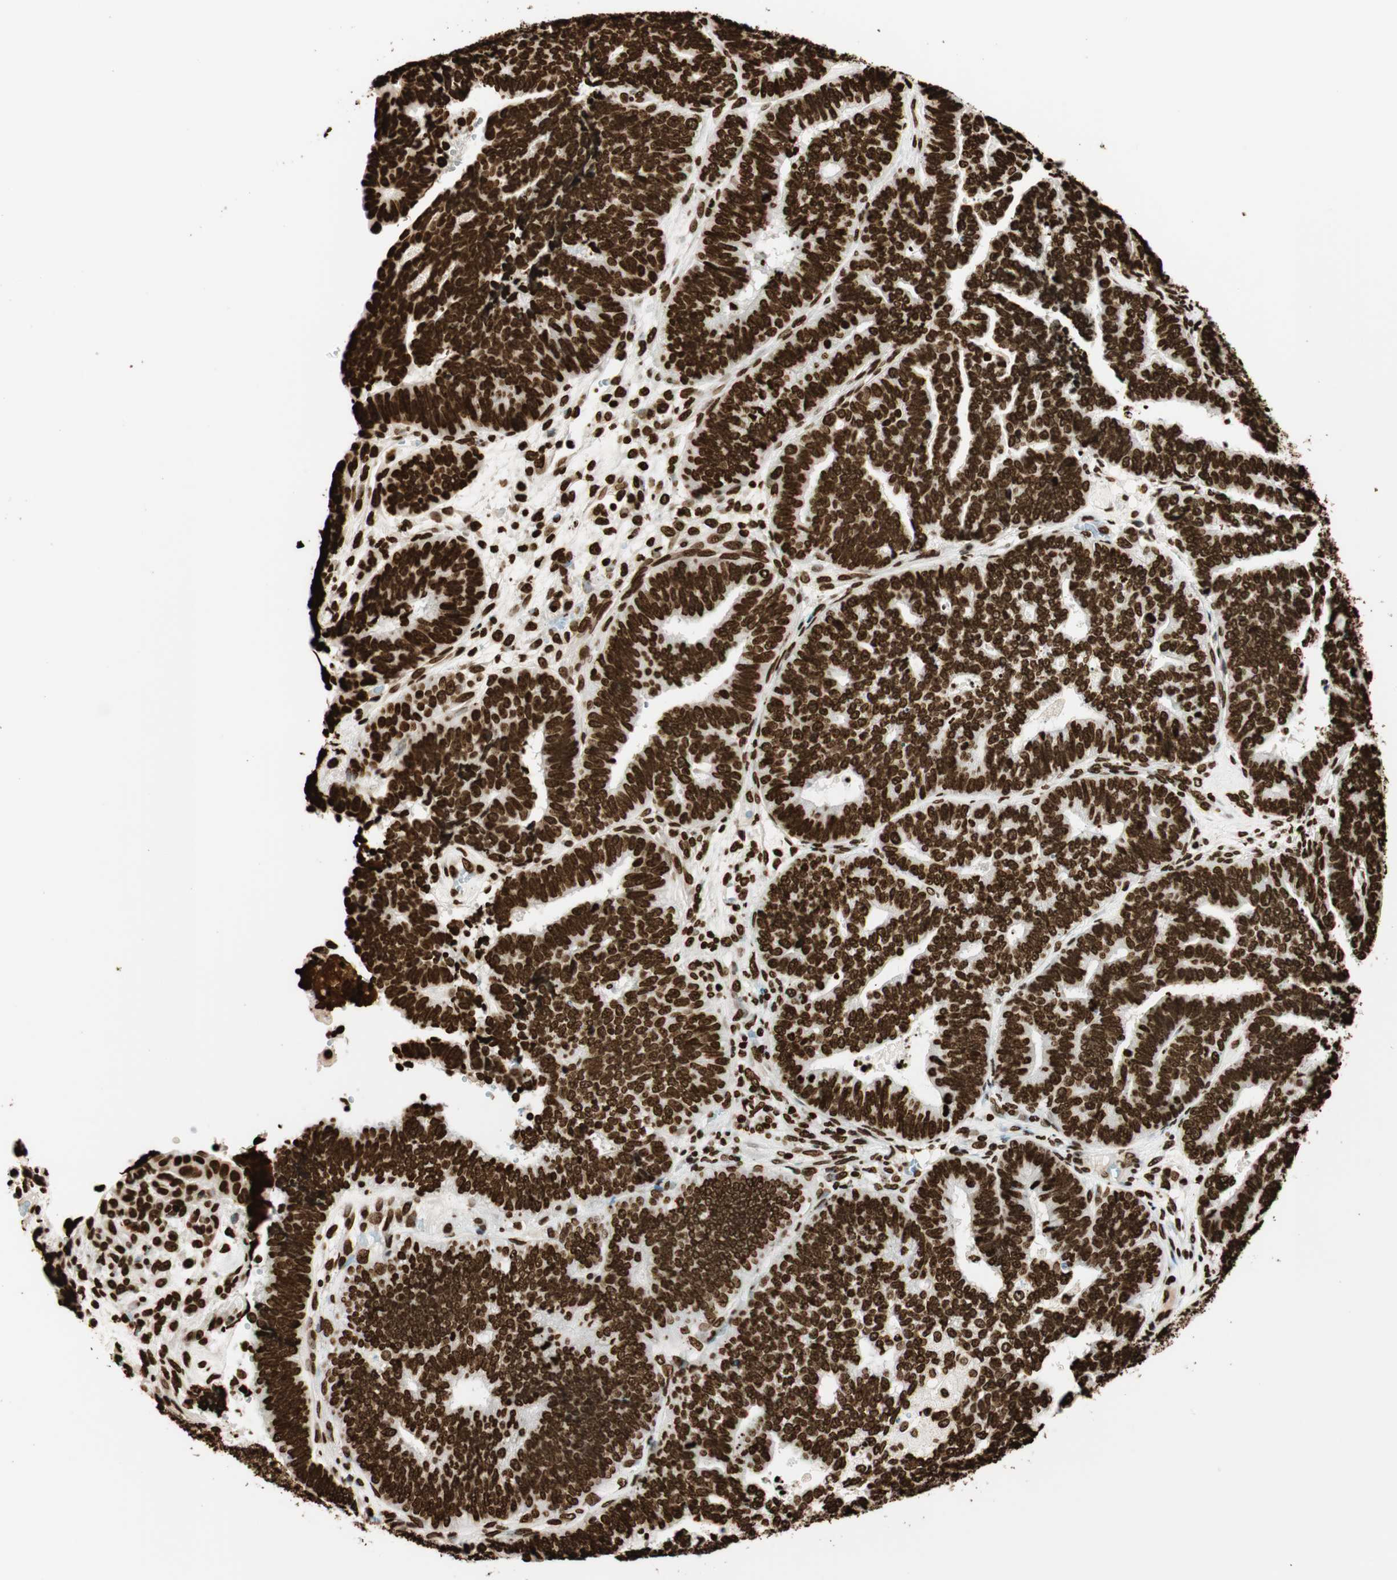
{"staining": {"intensity": "strong", "quantity": ">75%", "location": "nuclear"}, "tissue": "endometrial cancer", "cell_type": "Tumor cells", "image_type": "cancer", "snomed": [{"axis": "morphology", "description": "Adenocarcinoma, NOS"}, {"axis": "topography", "description": "Endometrium"}], "caption": "Tumor cells display strong nuclear expression in about >75% of cells in endometrial cancer.", "gene": "GLI2", "patient": {"sex": "female", "age": 70}}